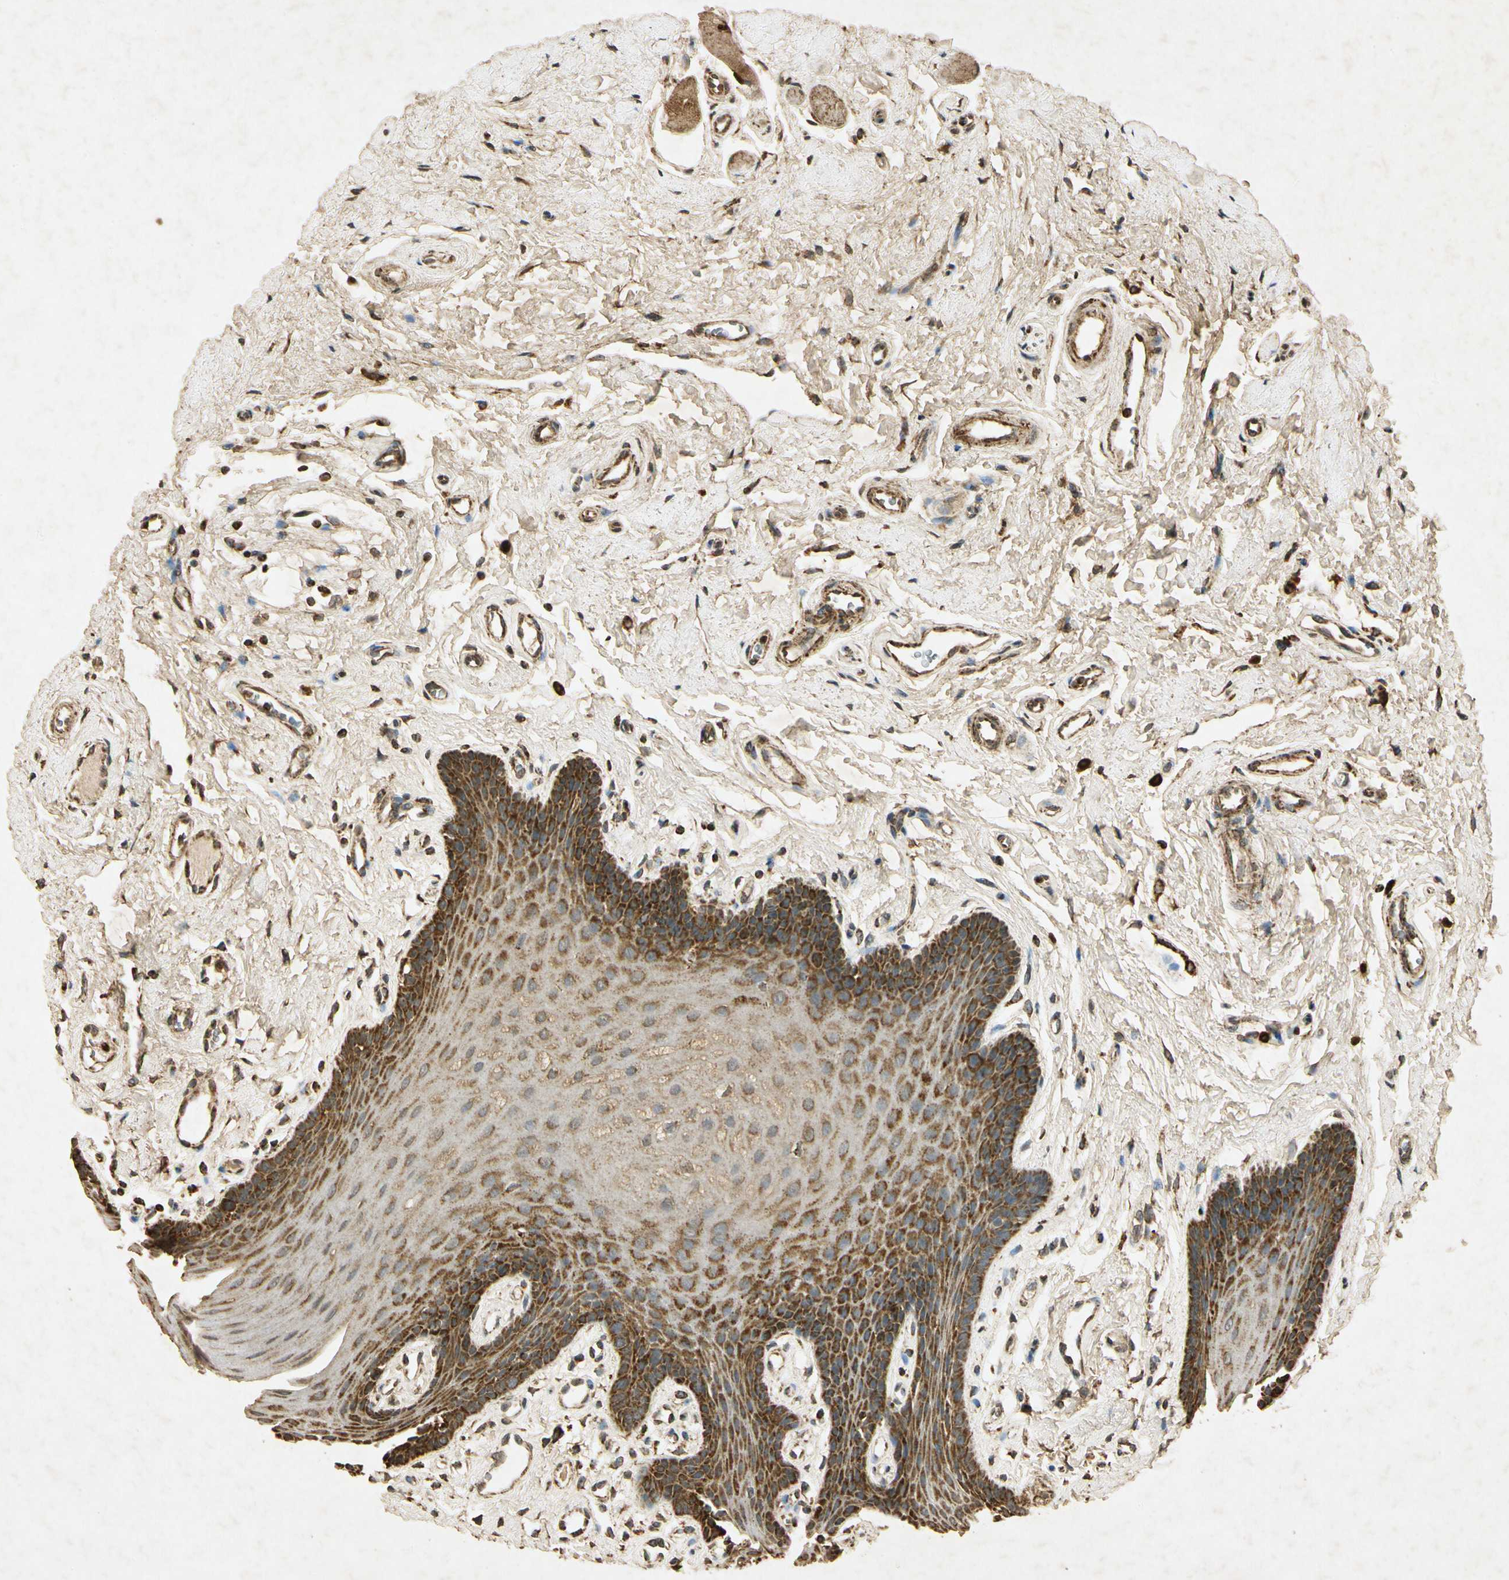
{"staining": {"intensity": "strong", "quantity": "25%-75%", "location": "cytoplasmic/membranous"}, "tissue": "oral mucosa", "cell_type": "Squamous epithelial cells", "image_type": "normal", "snomed": [{"axis": "morphology", "description": "Normal tissue, NOS"}, {"axis": "topography", "description": "Oral tissue"}], "caption": "Squamous epithelial cells exhibit high levels of strong cytoplasmic/membranous staining in about 25%-75% of cells in normal human oral mucosa. Nuclei are stained in blue.", "gene": "PRDX3", "patient": {"sex": "male", "age": 62}}